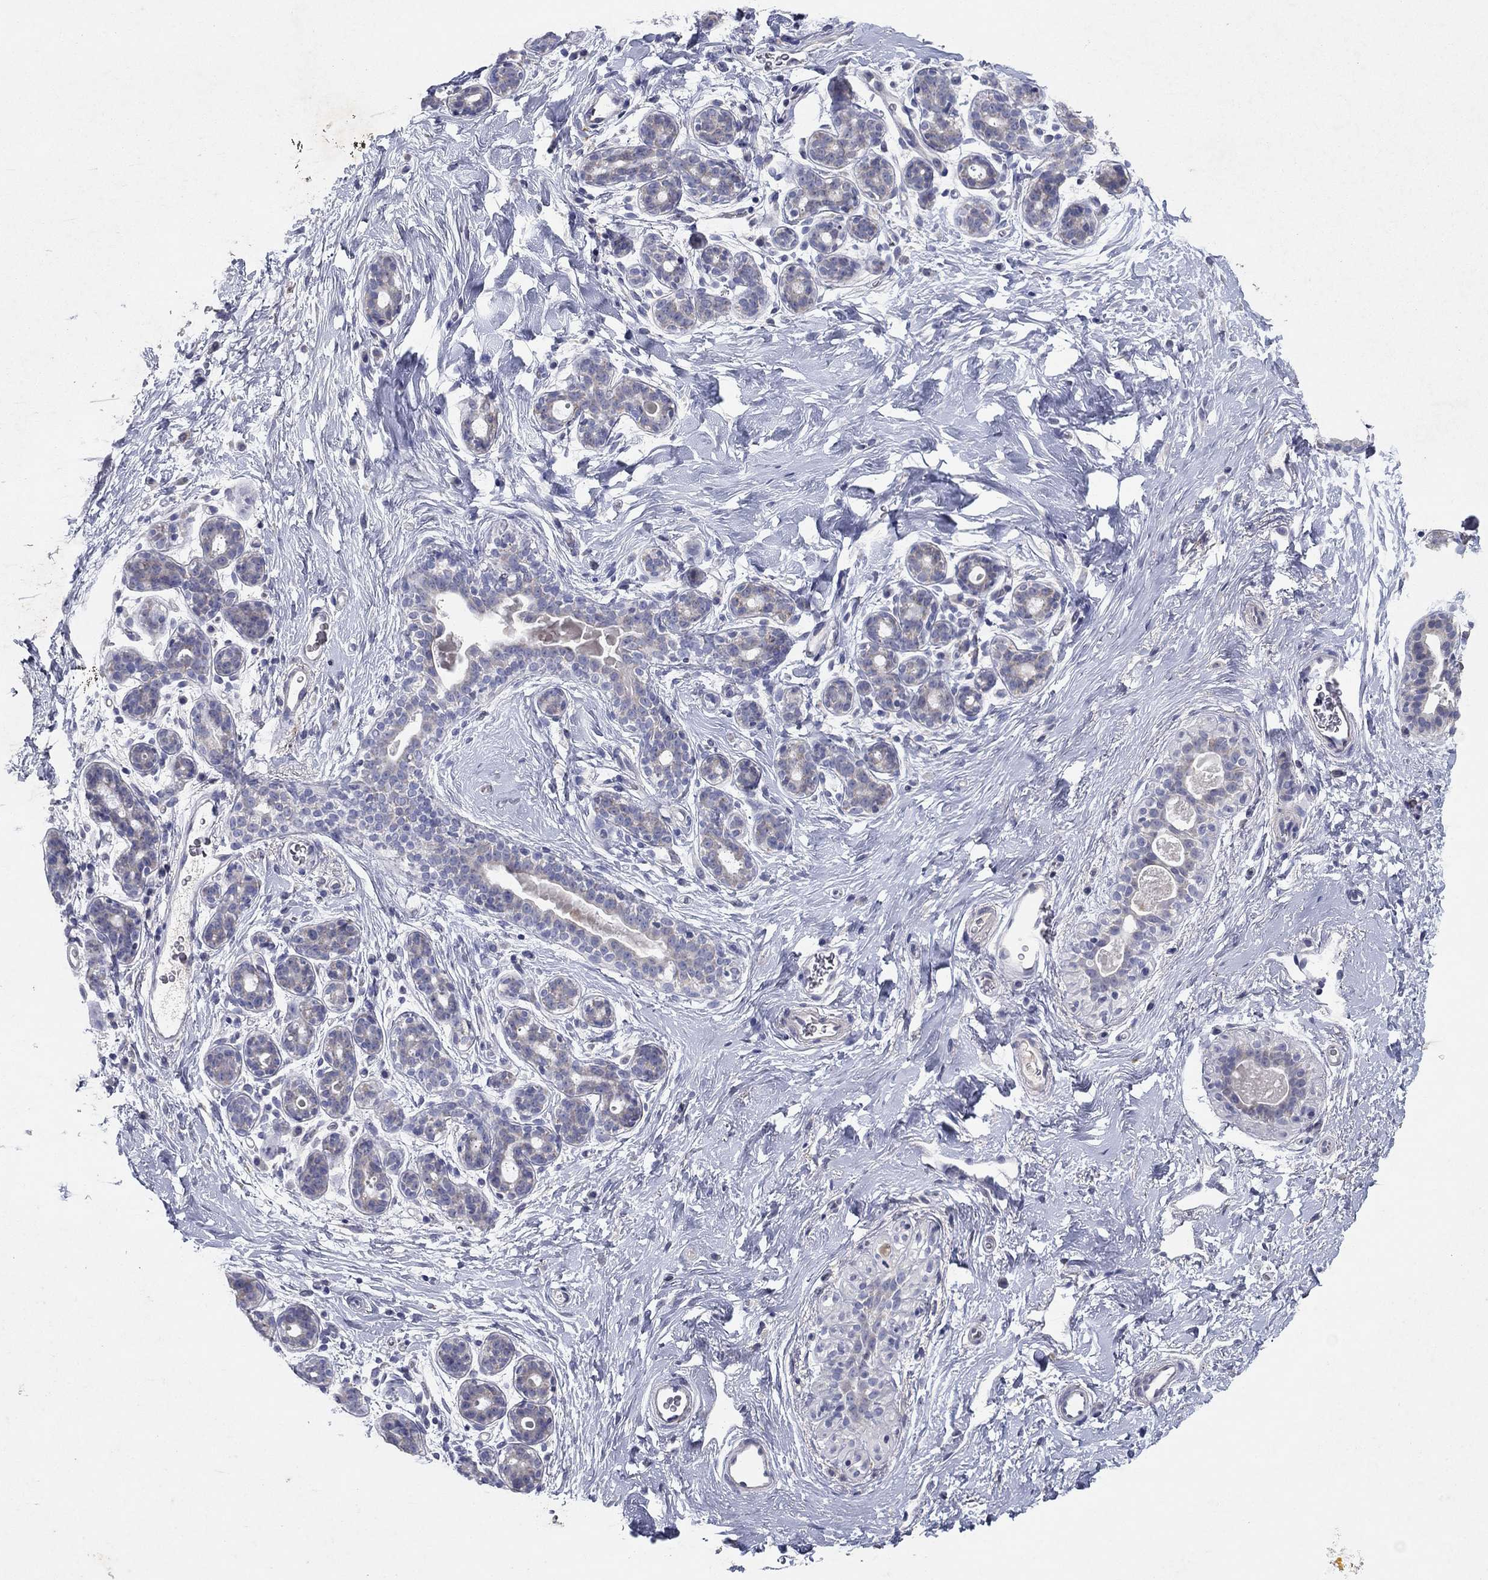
{"staining": {"intensity": "negative", "quantity": "none", "location": "none"}, "tissue": "breast", "cell_type": "Adipocytes", "image_type": "normal", "snomed": [{"axis": "morphology", "description": "Normal tissue, NOS"}, {"axis": "topography", "description": "Breast"}], "caption": "This is an immunohistochemistry histopathology image of benign breast. There is no staining in adipocytes.", "gene": "PTGDS", "patient": {"sex": "female", "age": 43}}